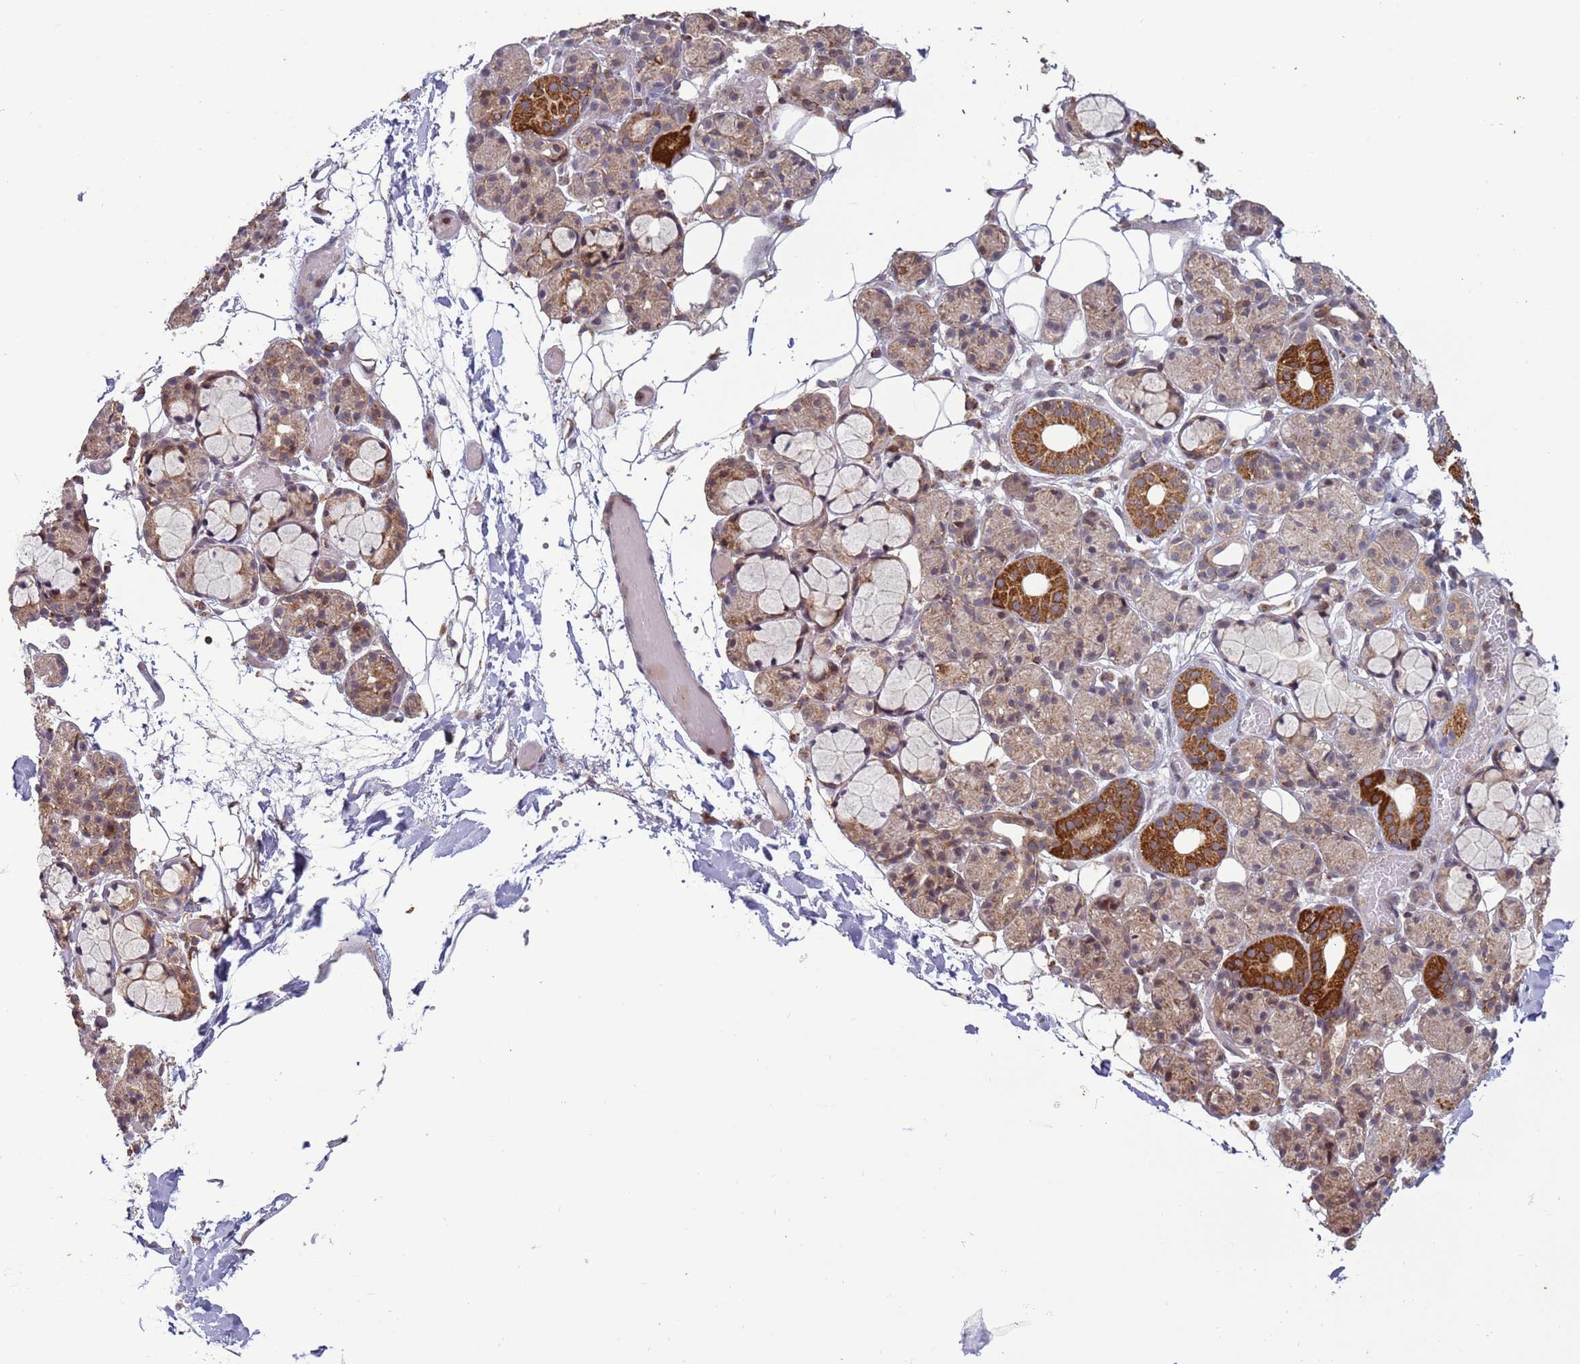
{"staining": {"intensity": "strong", "quantity": "<25%", "location": "cytoplasmic/membranous"}, "tissue": "salivary gland", "cell_type": "Glandular cells", "image_type": "normal", "snomed": [{"axis": "morphology", "description": "Normal tissue, NOS"}, {"axis": "topography", "description": "Salivary gland"}], "caption": "Salivary gland stained with immunohistochemistry (IHC) reveals strong cytoplasmic/membranous staining in approximately <25% of glandular cells.", "gene": "RCOR2", "patient": {"sex": "male", "age": 63}}